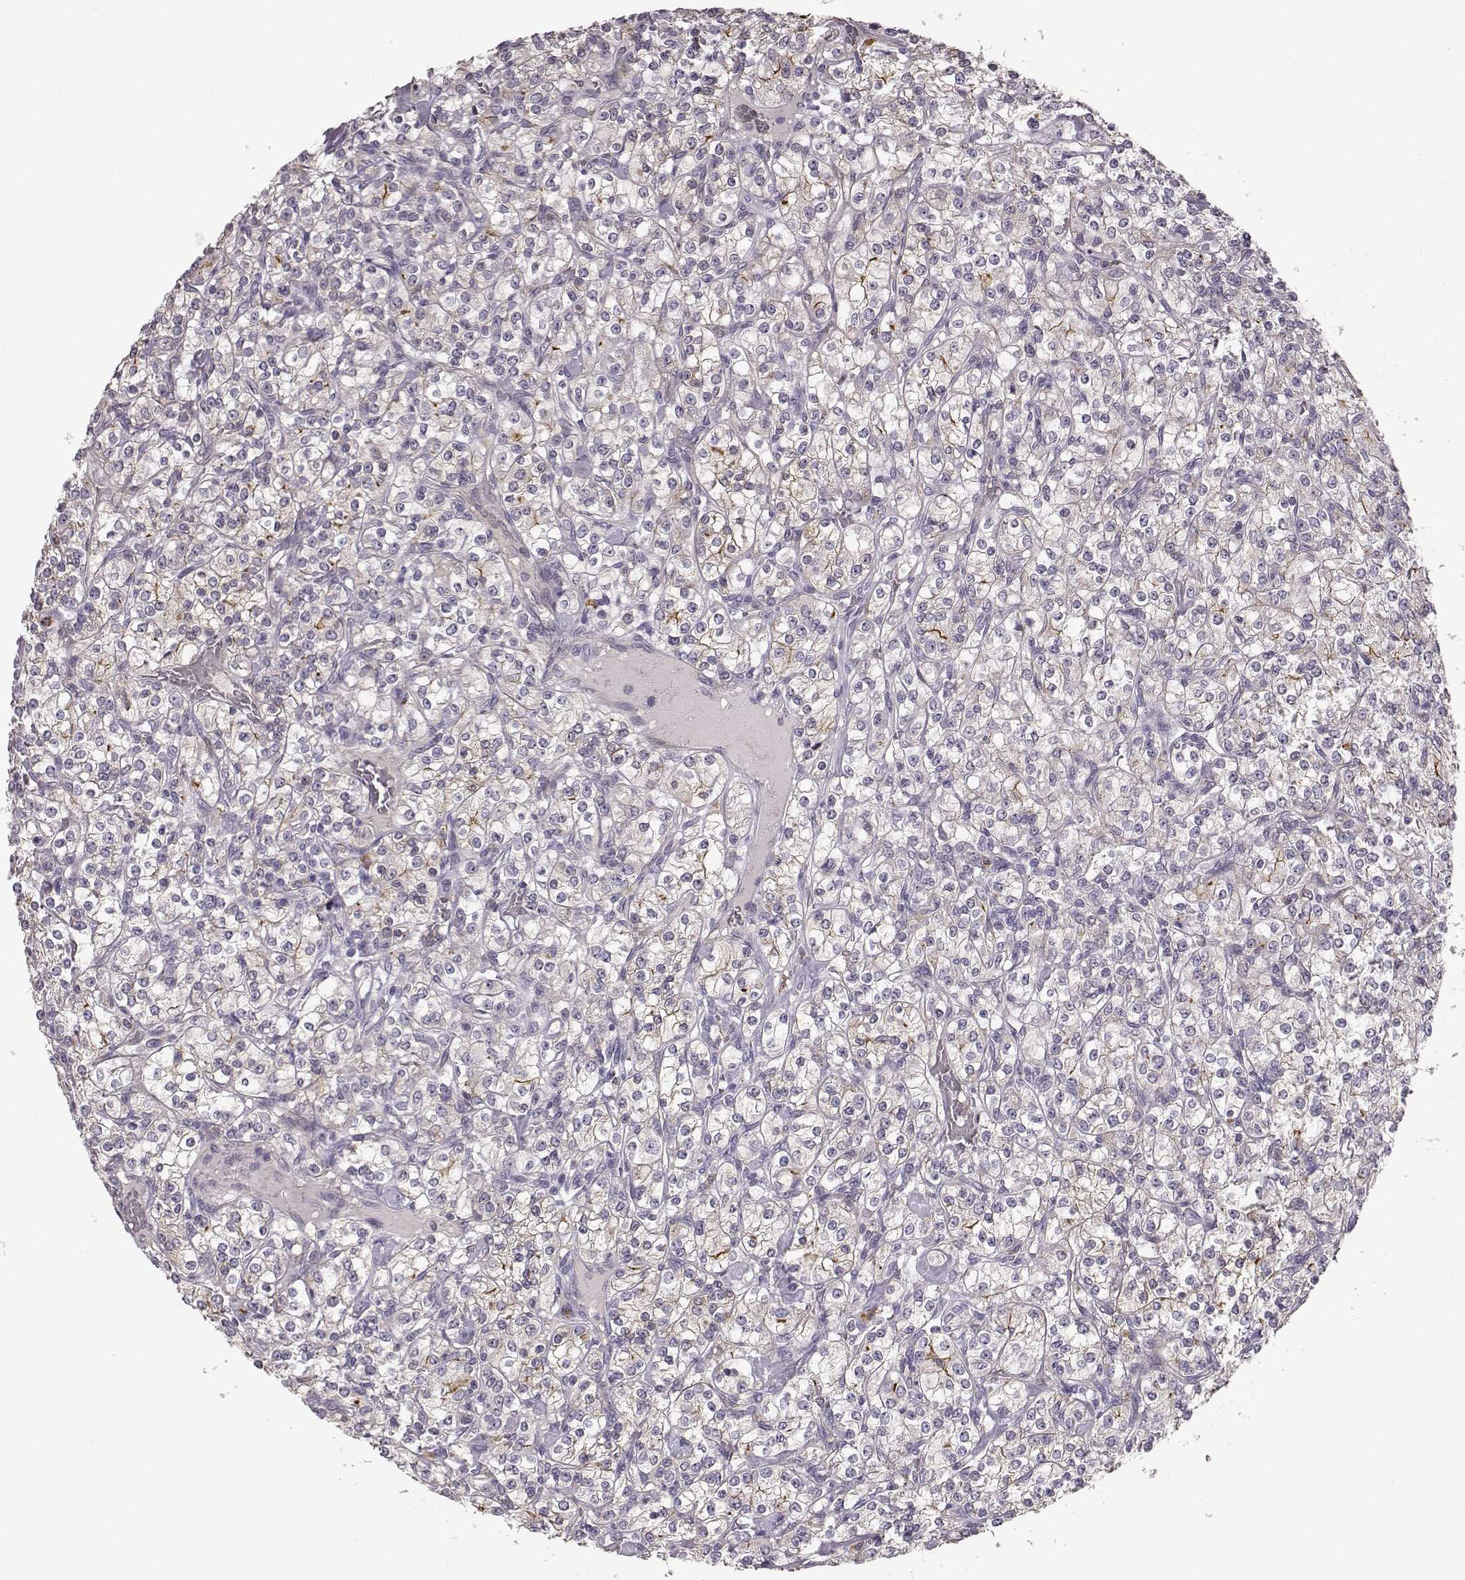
{"staining": {"intensity": "moderate", "quantity": ">75%", "location": "cytoplasmic/membranous"}, "tissue": "renal cancer", "cell_type": "Tumor cells", "image_type": "cancer", "snomed": [{"axis": "morphology", "description": "Adenocarcinoma, NOS"}, {"axis": "topography", "description": "Kidney"}], "caption": "High-magnification brightfield microscopy of renal cancer (adenocarcinoma) stained with DAB (3,3'-diaminobenzidine) (brown) and counterstained with hematoxylin (blue). tumor cells exhibit moderate cytoplasmic/membranous positivity is present in approximately>75% of cells.", "gene": "GHR", "patient": {"sex": "male", "age": 77}}